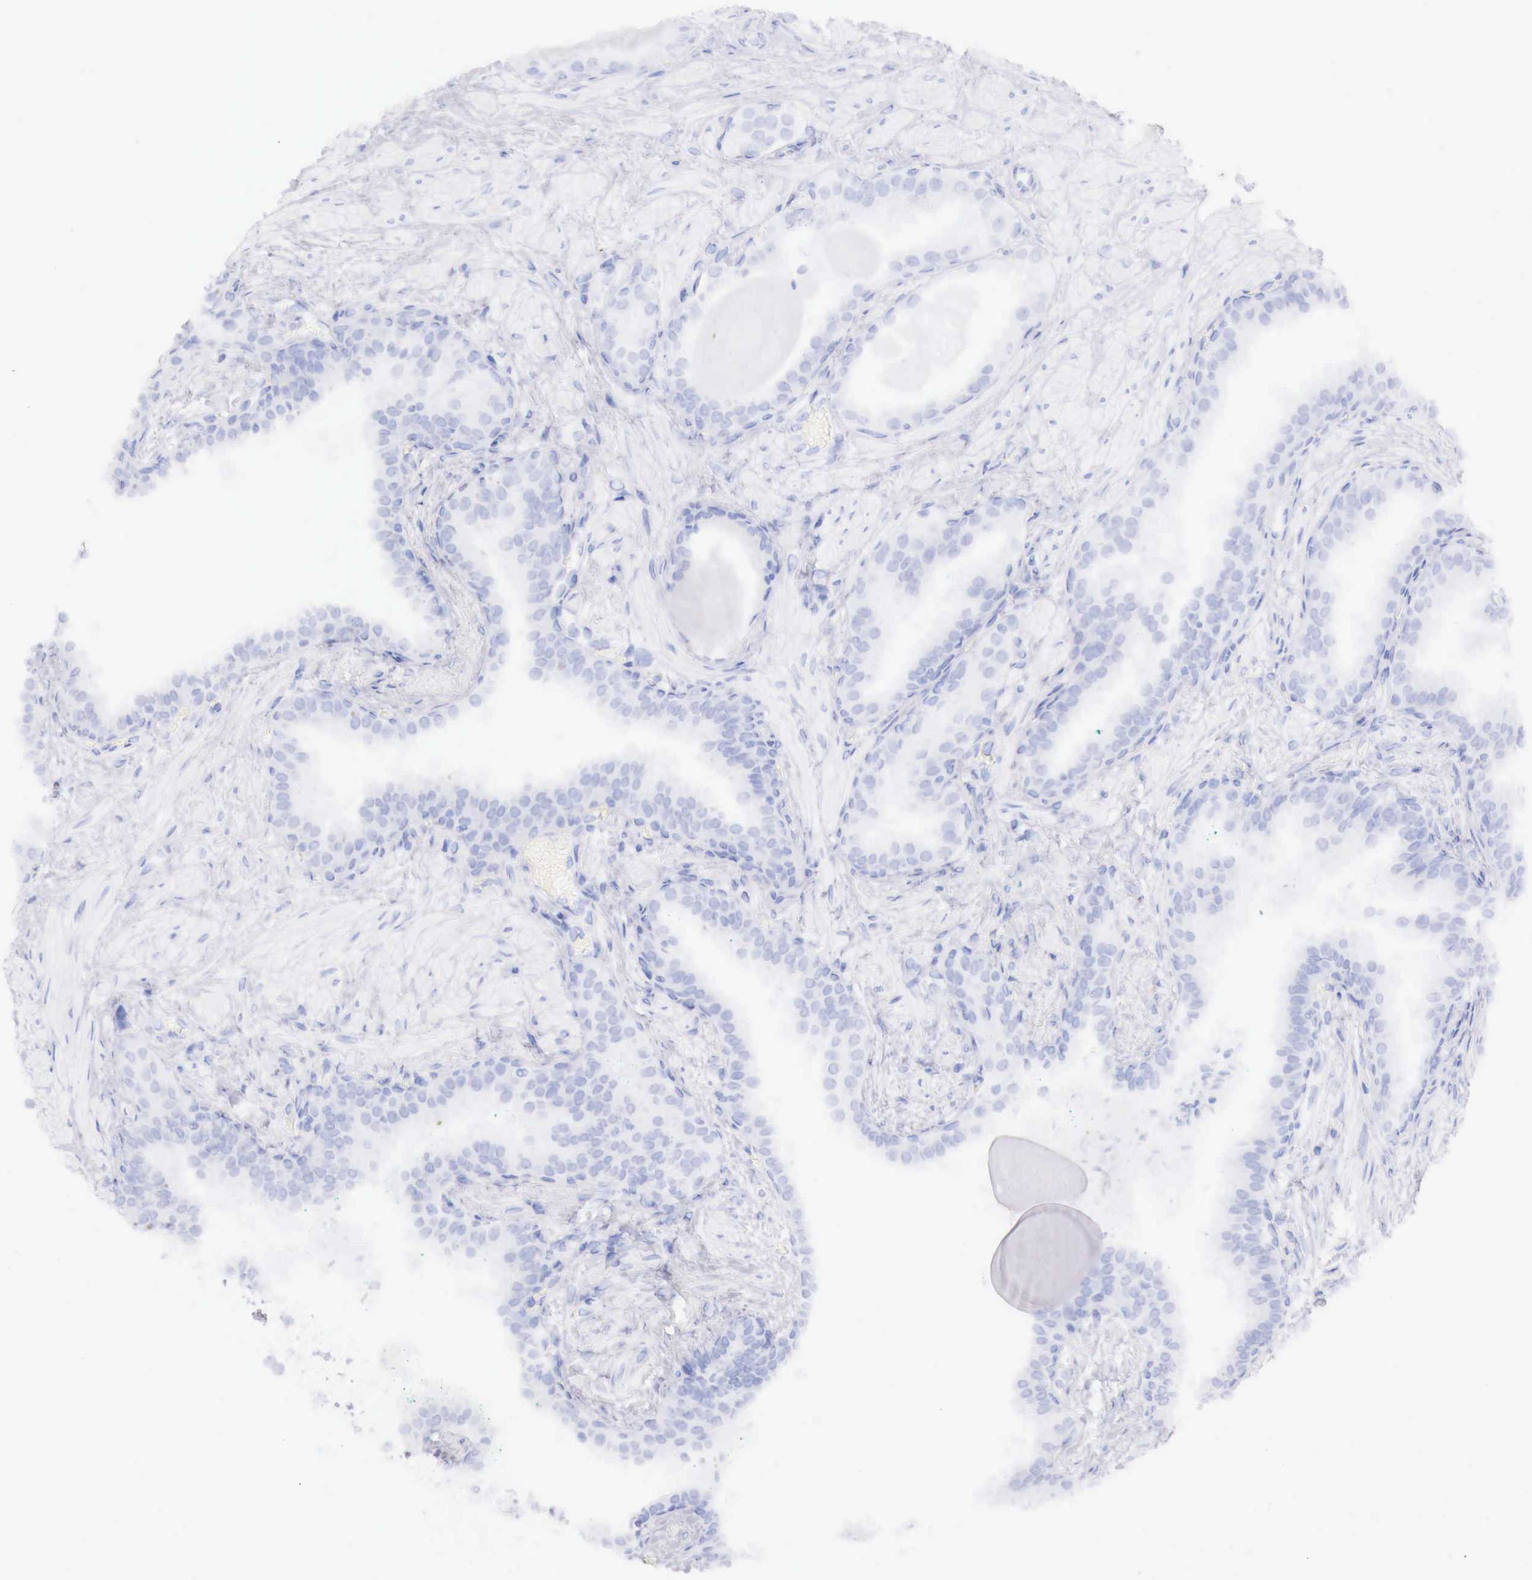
{"staining": {"intensity": "negative", "quantity": "none", "location": "none"}, "tissue": "prostate cancer", "cell_type": "Tumor cells", "image_type": "cancer", "snomed": [{"axis": "morphology", "description": "Adenocarcinoma, Medium grade"}, {"axis": "topography", "description": "Prostate"}], "caption": "Immunohistochemistry (IHC) histopathology image of human prostate cancer stained for a protein (brown), which shows no staining in tumor cells.", "gene": "INHA", "patient": {"sex": "male", "age": 70}}